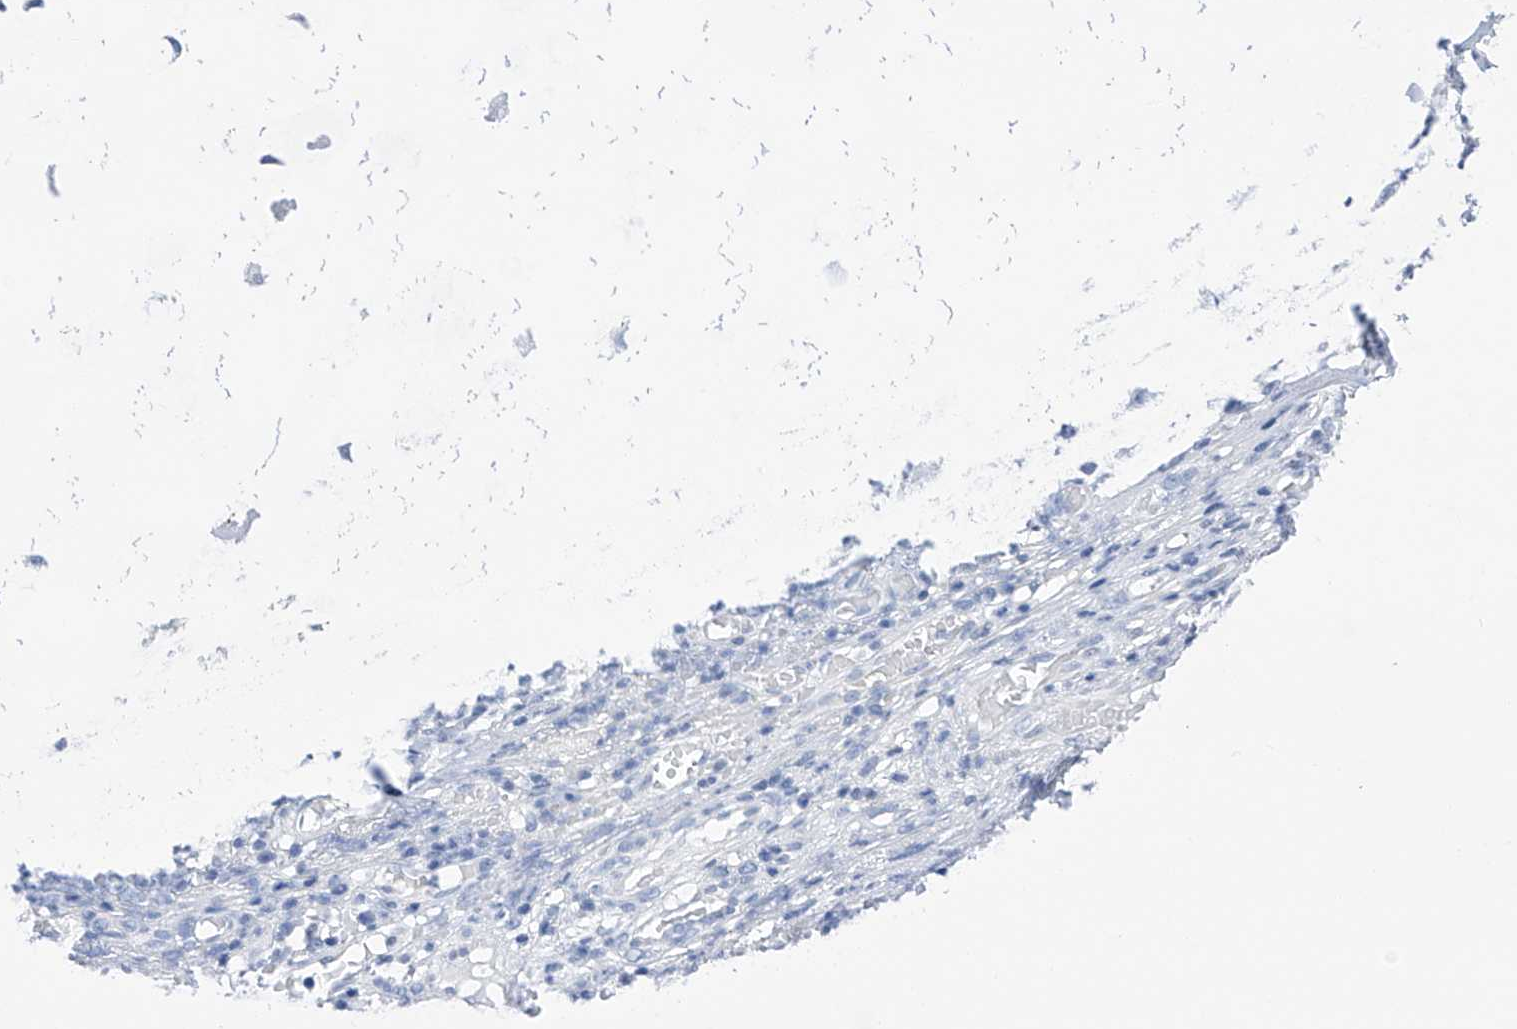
{"staining": {"intensity": "negative", "quantity": "none", "location": "none"}, "tissue": "adipose tissue", "cell_type": "Adipocytes", "image_type": "normal", "snomed": [{"axis": "morphology", "description": "Normal tissue, NOS"}, {"axis": "morphology", "description": "Basal cell carcinoma"}, {"axis": "topography", "description": "Cartilage tissue"}, {"axis": "topography", "description": "Nasopharynx"}, {"axis": "topography", "description": "Oral tissue"}], "caption": "Adipocytes are negative for brown protein staining in unremarkable adipose tissue. The staining is performed using DAB (3,3'-diaminobenzidine) brown chromogen with nuclei counter-stained in using hematoxylin.", "gene": "FLG", "patient": {"sex": "female", "age": 77}}